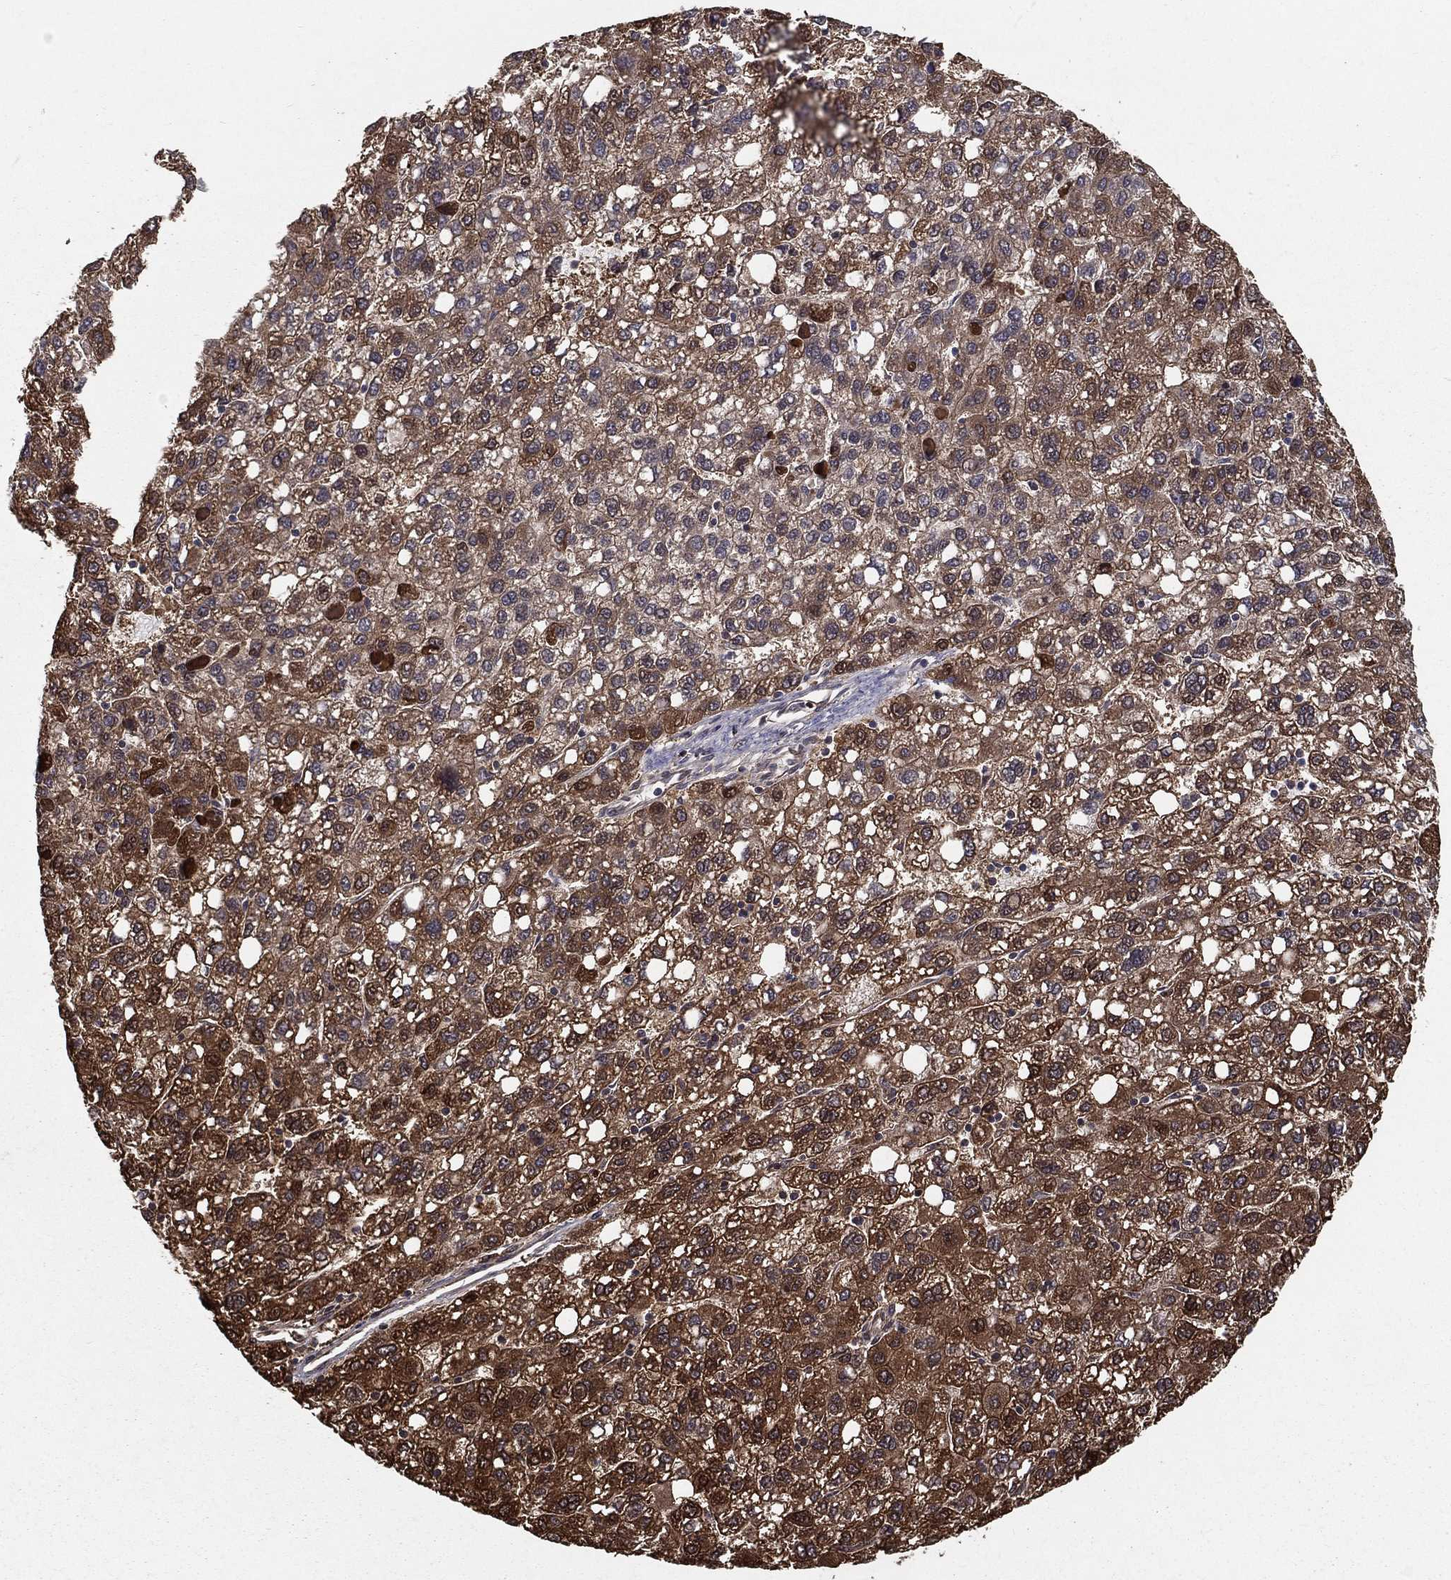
{"staining": {"intensity": "moderate", "quantity": "25%-75%", "location": "cytoplasmic/membranous"}, "tissue": "liver cancer", "cell_type": "Tumor cells", "image_type": "cancer", "snomed": [{"axis": "morphology", "description": "Carcinoma, Hepatocellular, NOS"}, {"axis": "topography", "description": "Liver"}], "caption": "The immunohistochemical stain shows moderate cytoplasmic/membranous positivity in tumor cells of liver cancer tissue.", "gene": "SLC6A6", "patient": {"sex": "female", "age": 82}}